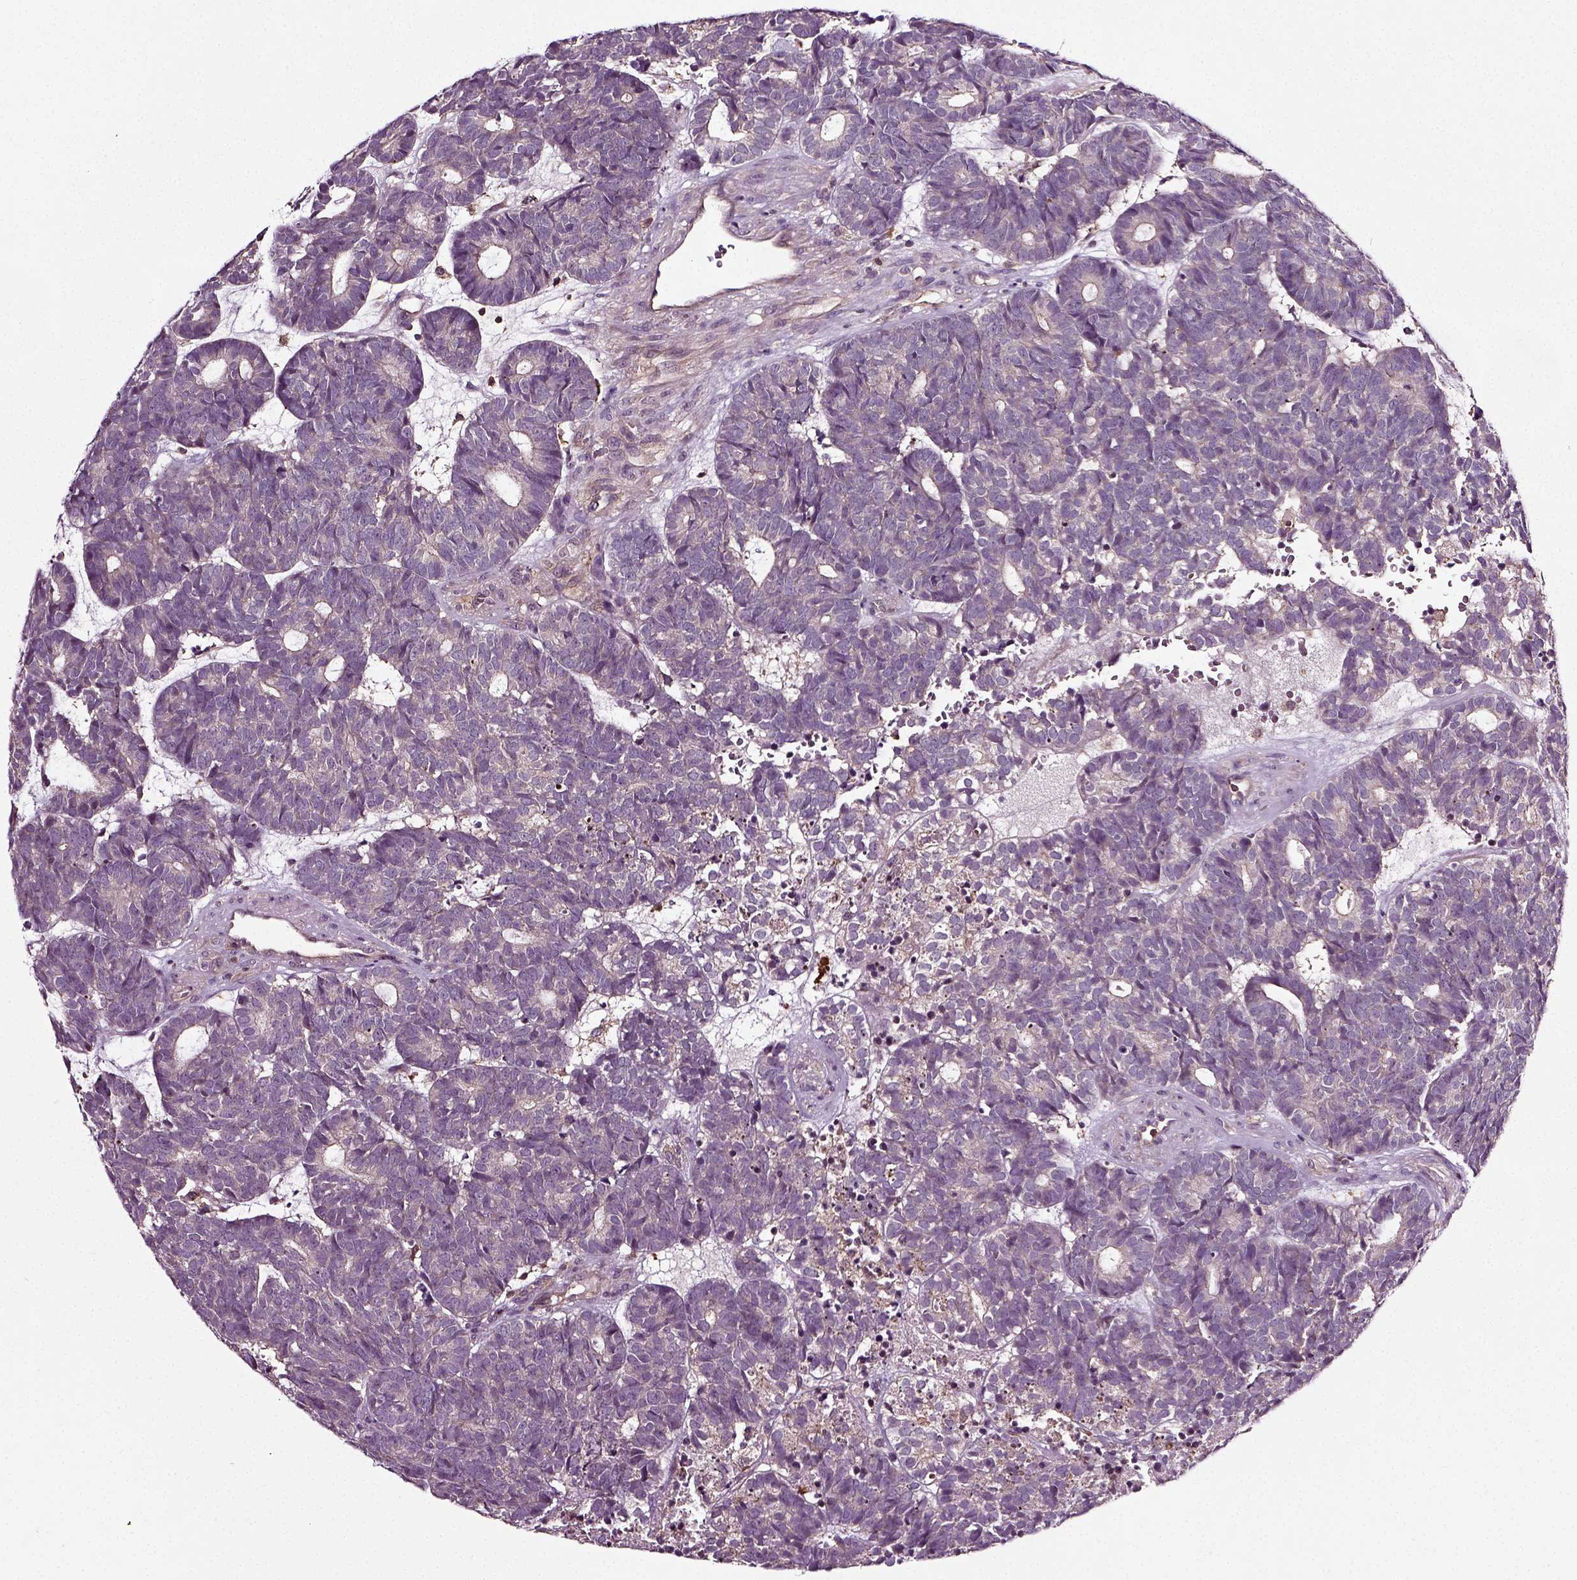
{"staining": {"intensity": "negative", "quantity": "none", "location": "none"}, "tissue": "head and neck cancer", "cell_type": "Tumor cells", "image_type": "cancer", "snomed": [{"axis": "morphology", "description": "Adenocarcinoma, NOS"}, {"axis": "topography", "description": "Head-Neck"}], "caption": "Head and neck cancer (adenocarcinoma) was stained to show a protein in brown. There is no significant expression in tumor cells. (Brightfield microscopy of DAB IHC at high magnification).", "gene": "RHOF", "patient": {"sex": "female", "age": 81}}